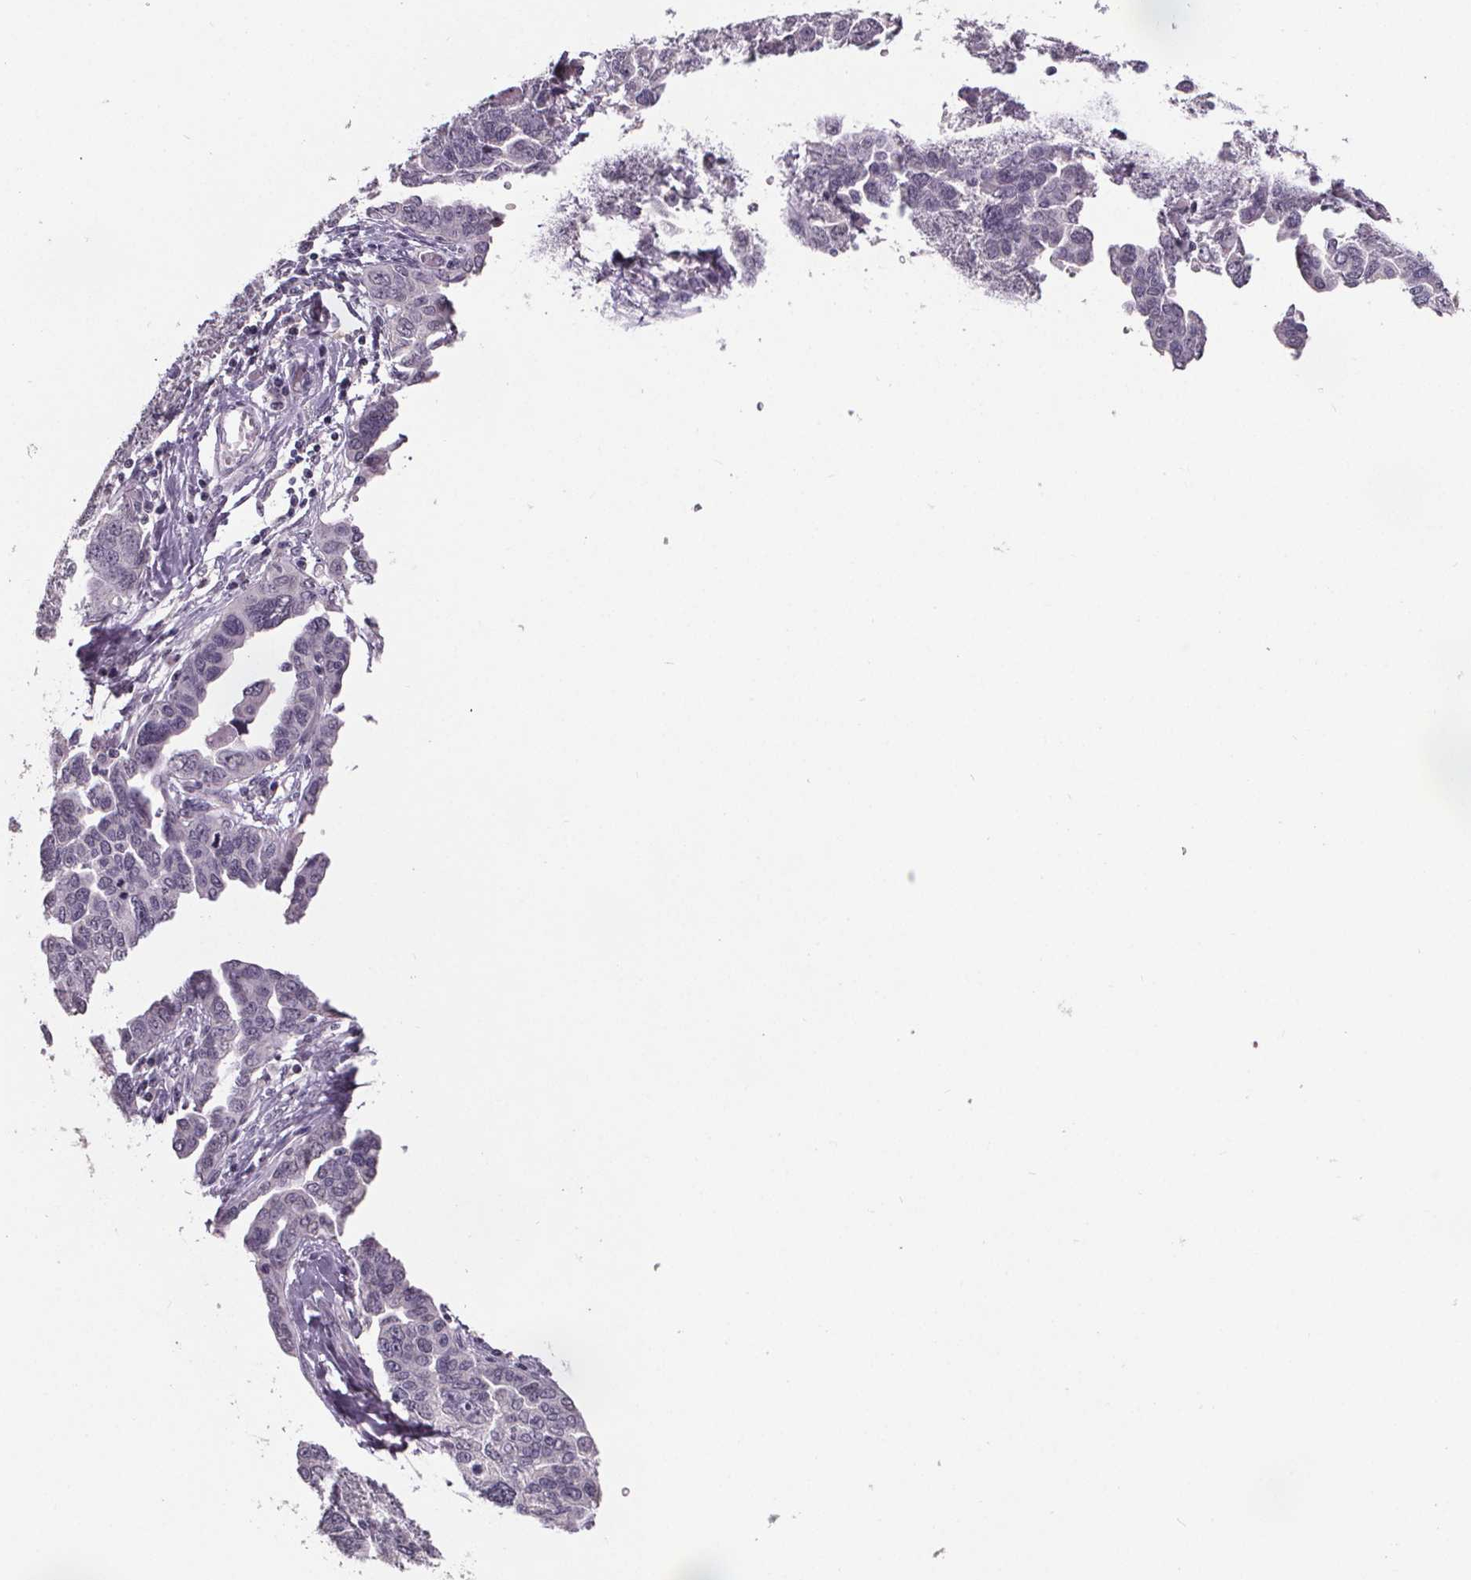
{"staining": {"intensity": "negative", "quantity": "none", "location": "none"}, "tissue": "ovarian cancer", "cell_type": "Tumor cells", "image_type": "cancer", "snomed": [{"axis": "morphology", "description": "Cystadenocarcinoma, serous, NOS"}, {"axis": "topography", "description": "Ovary"}], "caption": "The histopathology image shows no staining of tumor cells in ovarian cancer (serous cystadenocarcinoma).", "gene": "NKX6-1", "patient": {"sex": "female", "age": 59}}